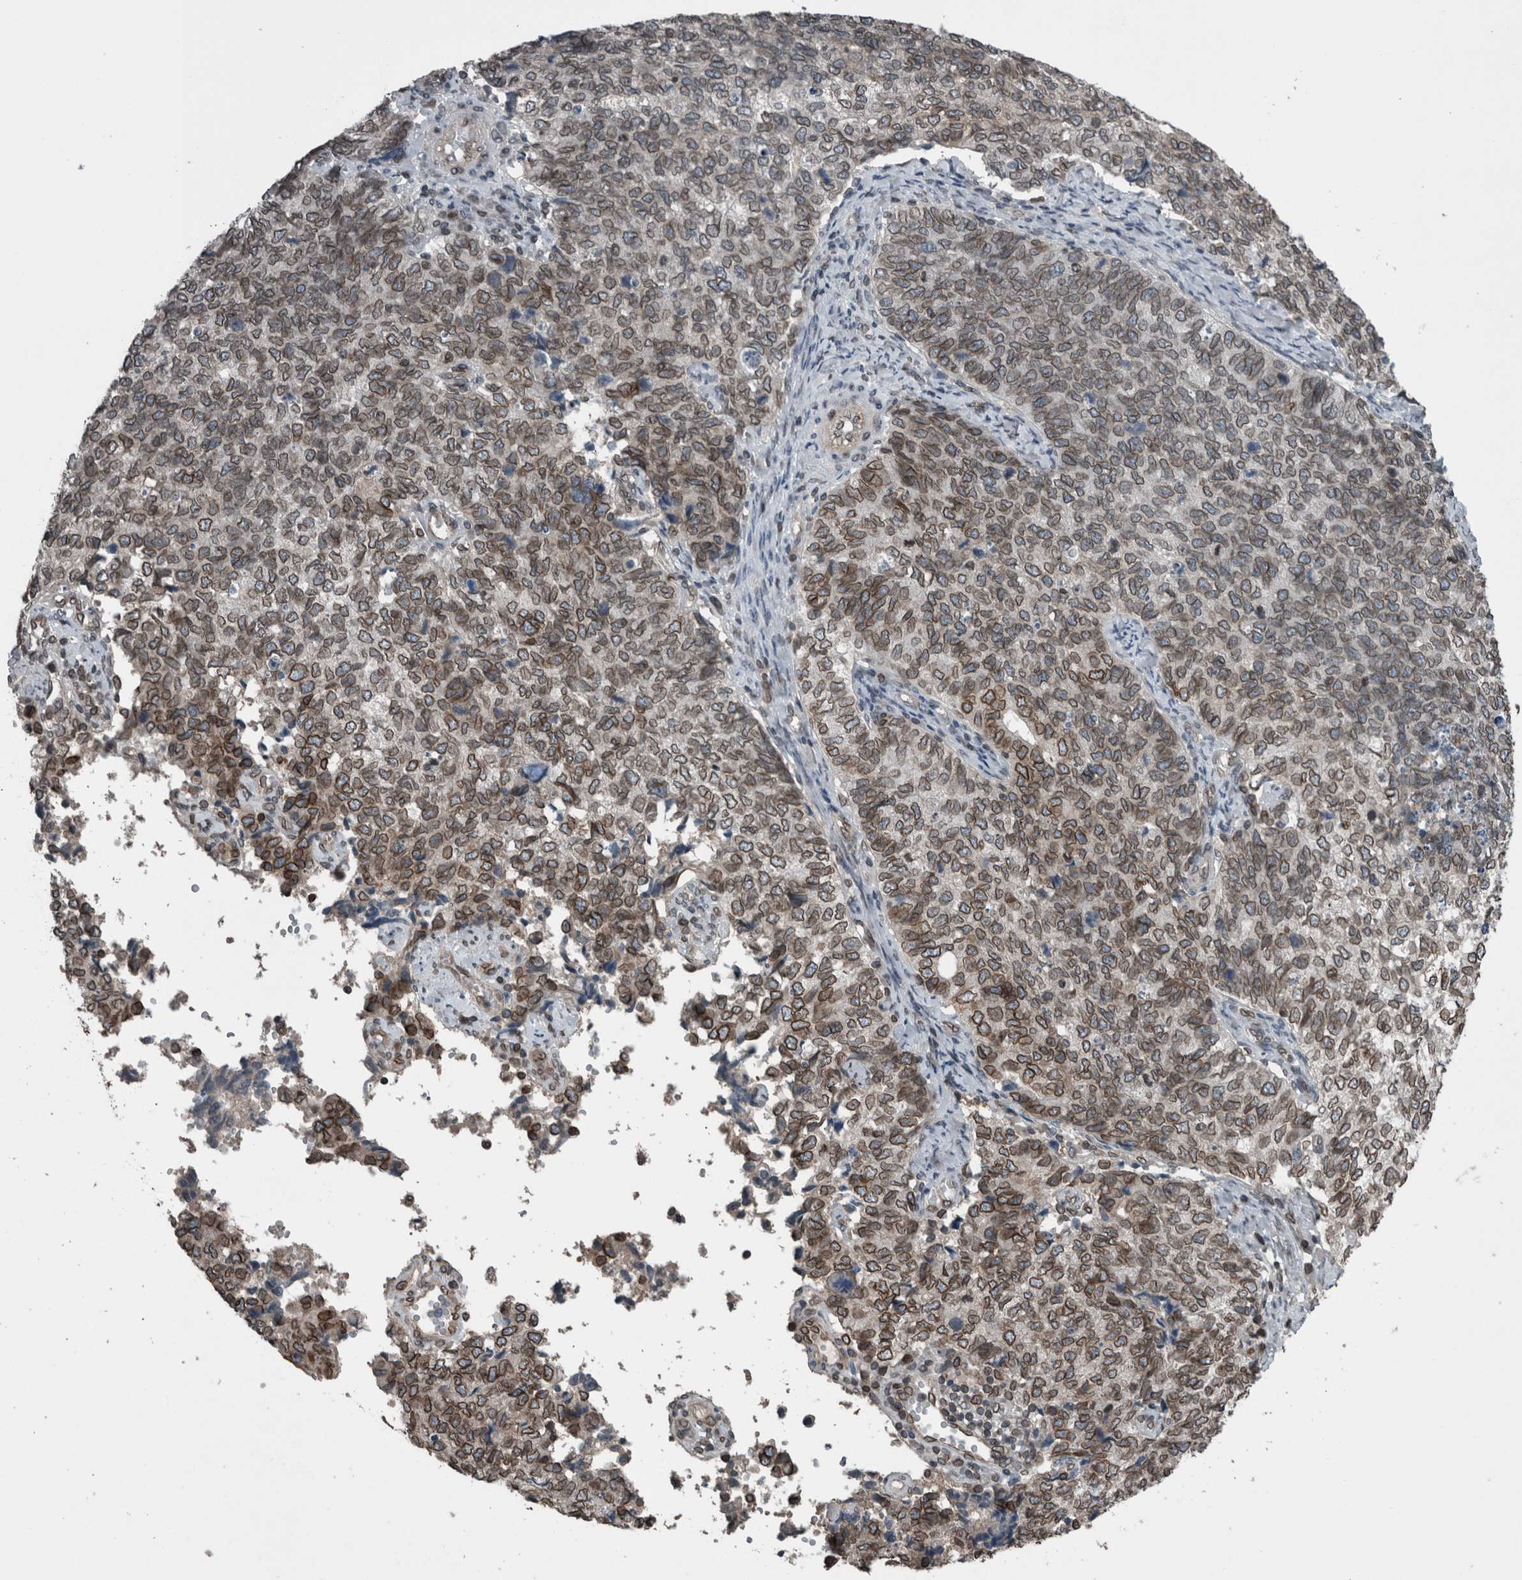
{"staining": {"intensity": "moderate", "quantity": ">75%", "location": "cytoplasmic/membranous,nuclear"}, "tissue": "cervical cancer", "cell_type": "Tumor cells", "image_type": "cancer", "snomed": [{"axis": "morphology", "description": "Squamous cell carcinoma, NOS"}, {"axis": "topography", "description": "Cervix"}], "caption": "A medium amount of moderate cytoplasmic/membranous and nuclear staining is seen in about >75% of tumor cells in cervical cancer tissue.", "gene": "RANBP2", "patient": {"sex": "female", "age": 63}}